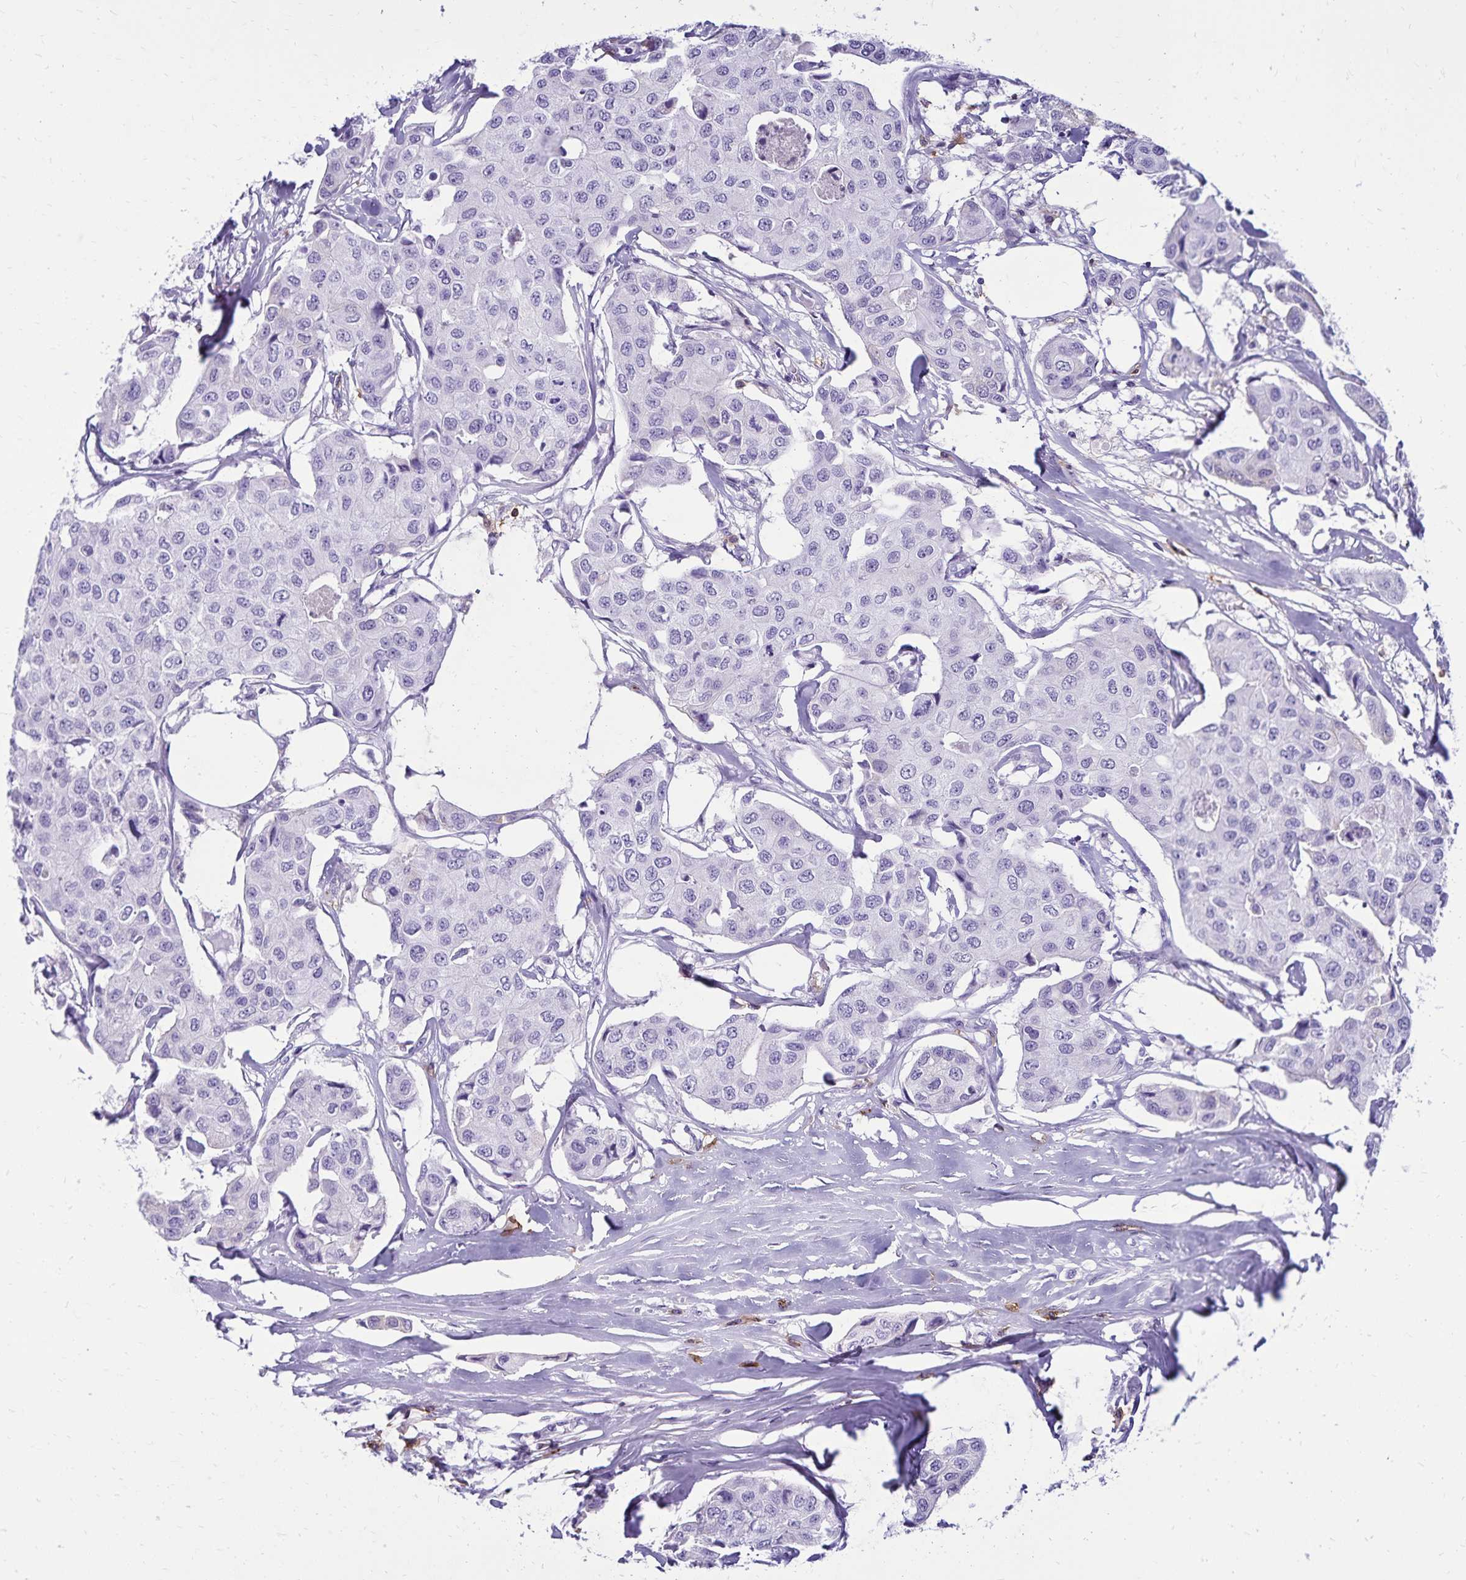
{"staining": {"intensity": "negative", "quantity": "none", "location": "none"}, "tissue": "breast cancer", "cell_type": "Tumor cells", "image_type": "cancer", "snomed": [{"axis": "morphology", "description": "Duct carcinoma"}, {"axis": "topography", "description": "Breast"}, {"axis": "topography", "description": "Lymph node"}], "caption": "Human breast invasive ductal carcinoma stained for a protein using IHC shows no positivity in tumor cells.", "gene": "CD27", "patient": {"sex": "female", "age": 80}}